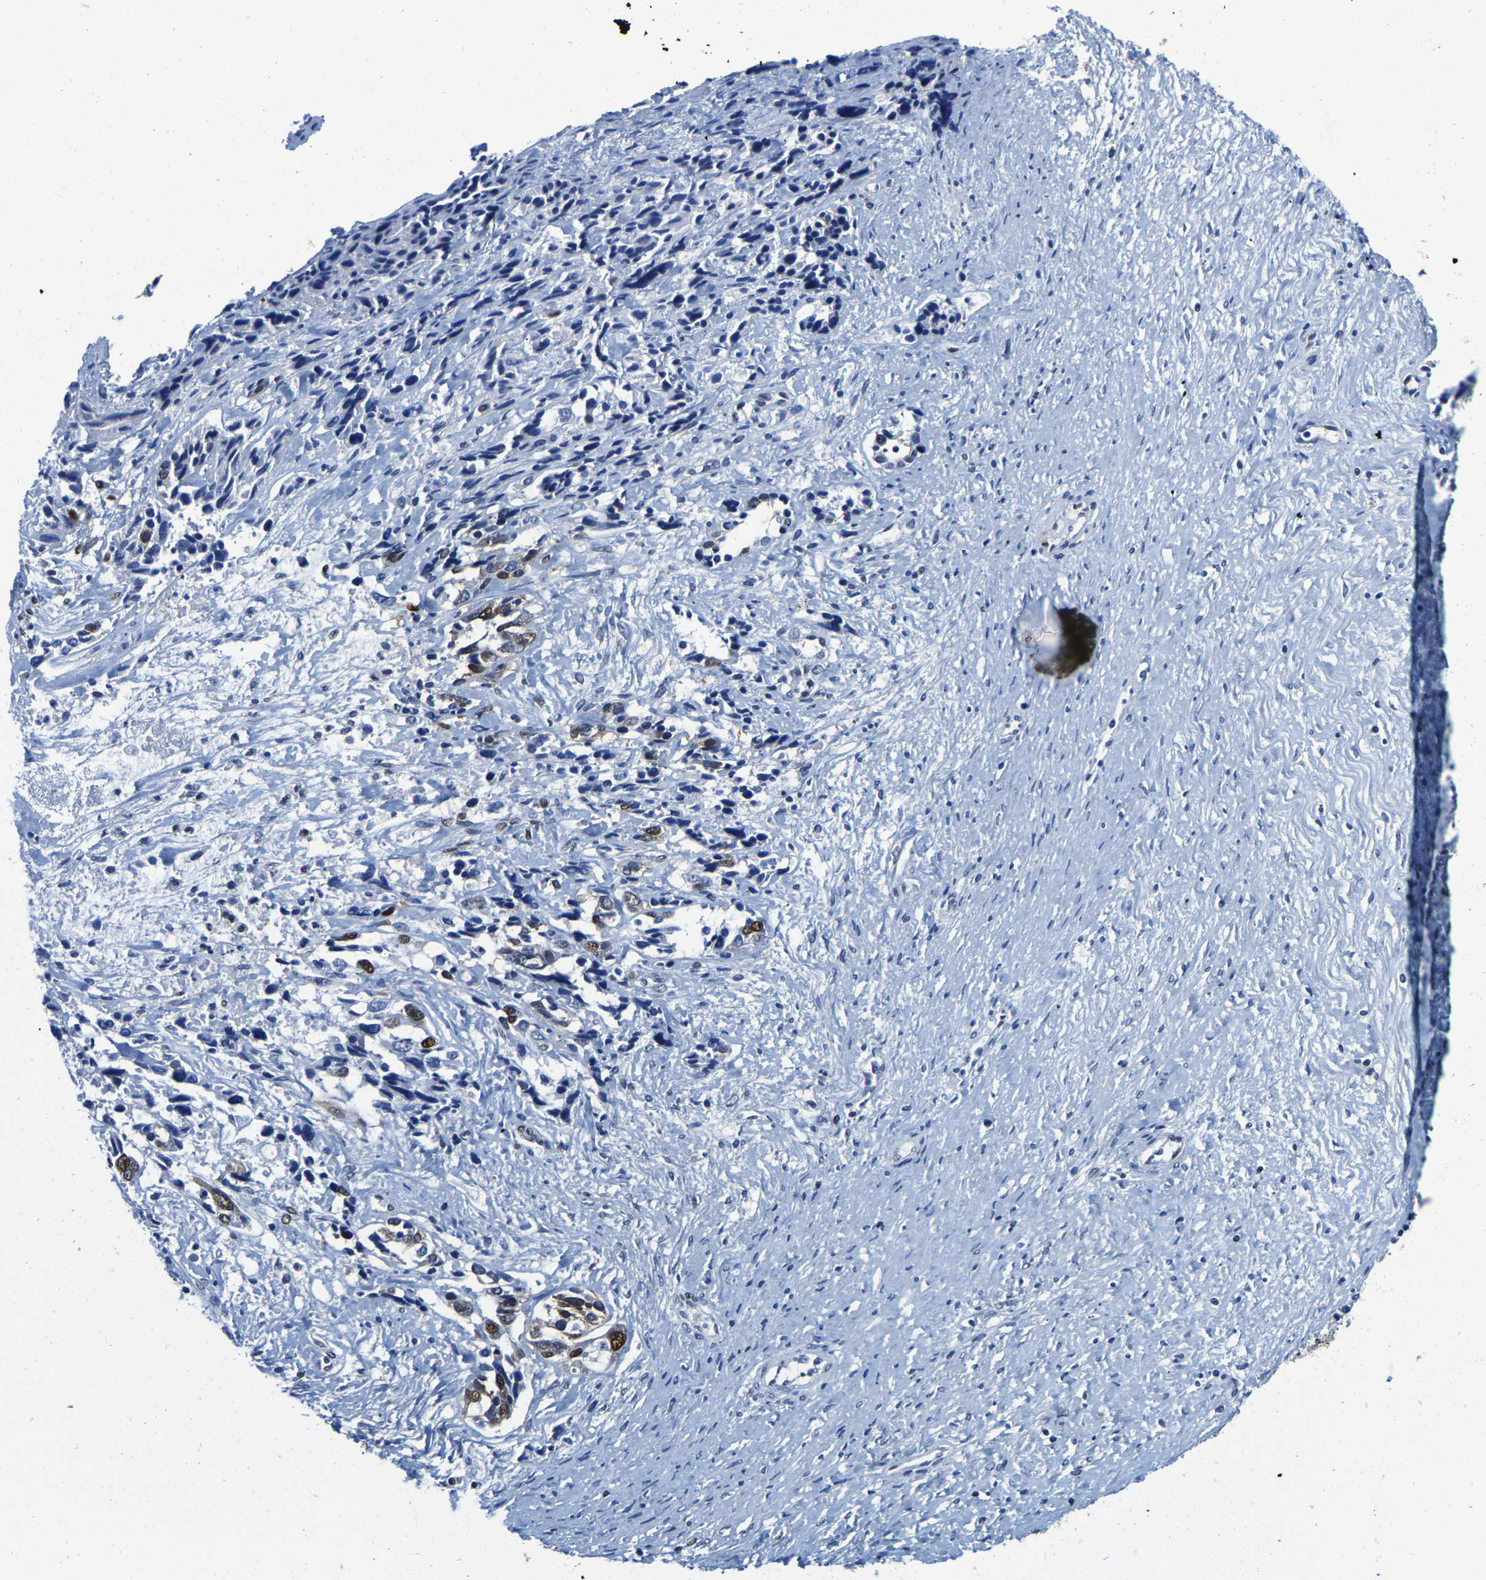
{"staining": {"intensity": "moderate", "quantity": "25%-75%", "location": "nuclear"}, "tissue": "ovarian cancer", "cell_type": "Tumor cells", "image_type": "cancer", "snomed": [{"axis": "morphology", "description": "Cystadenocarcinoma, serous, NOS"}, {"axis": "topography", "description": "Ovary"}], "caption": "Protein staining of serous cystadenocarcinoma (ovarian) tissue reveals moderate nuclear positivity in about 25%-75% of tumor cells. Immunohistochemistry (ihc) stains the protein in brown and the nuclei are stained blue.", "gene": "UBA1", "patient": {"sex": "female", "age": 44}}